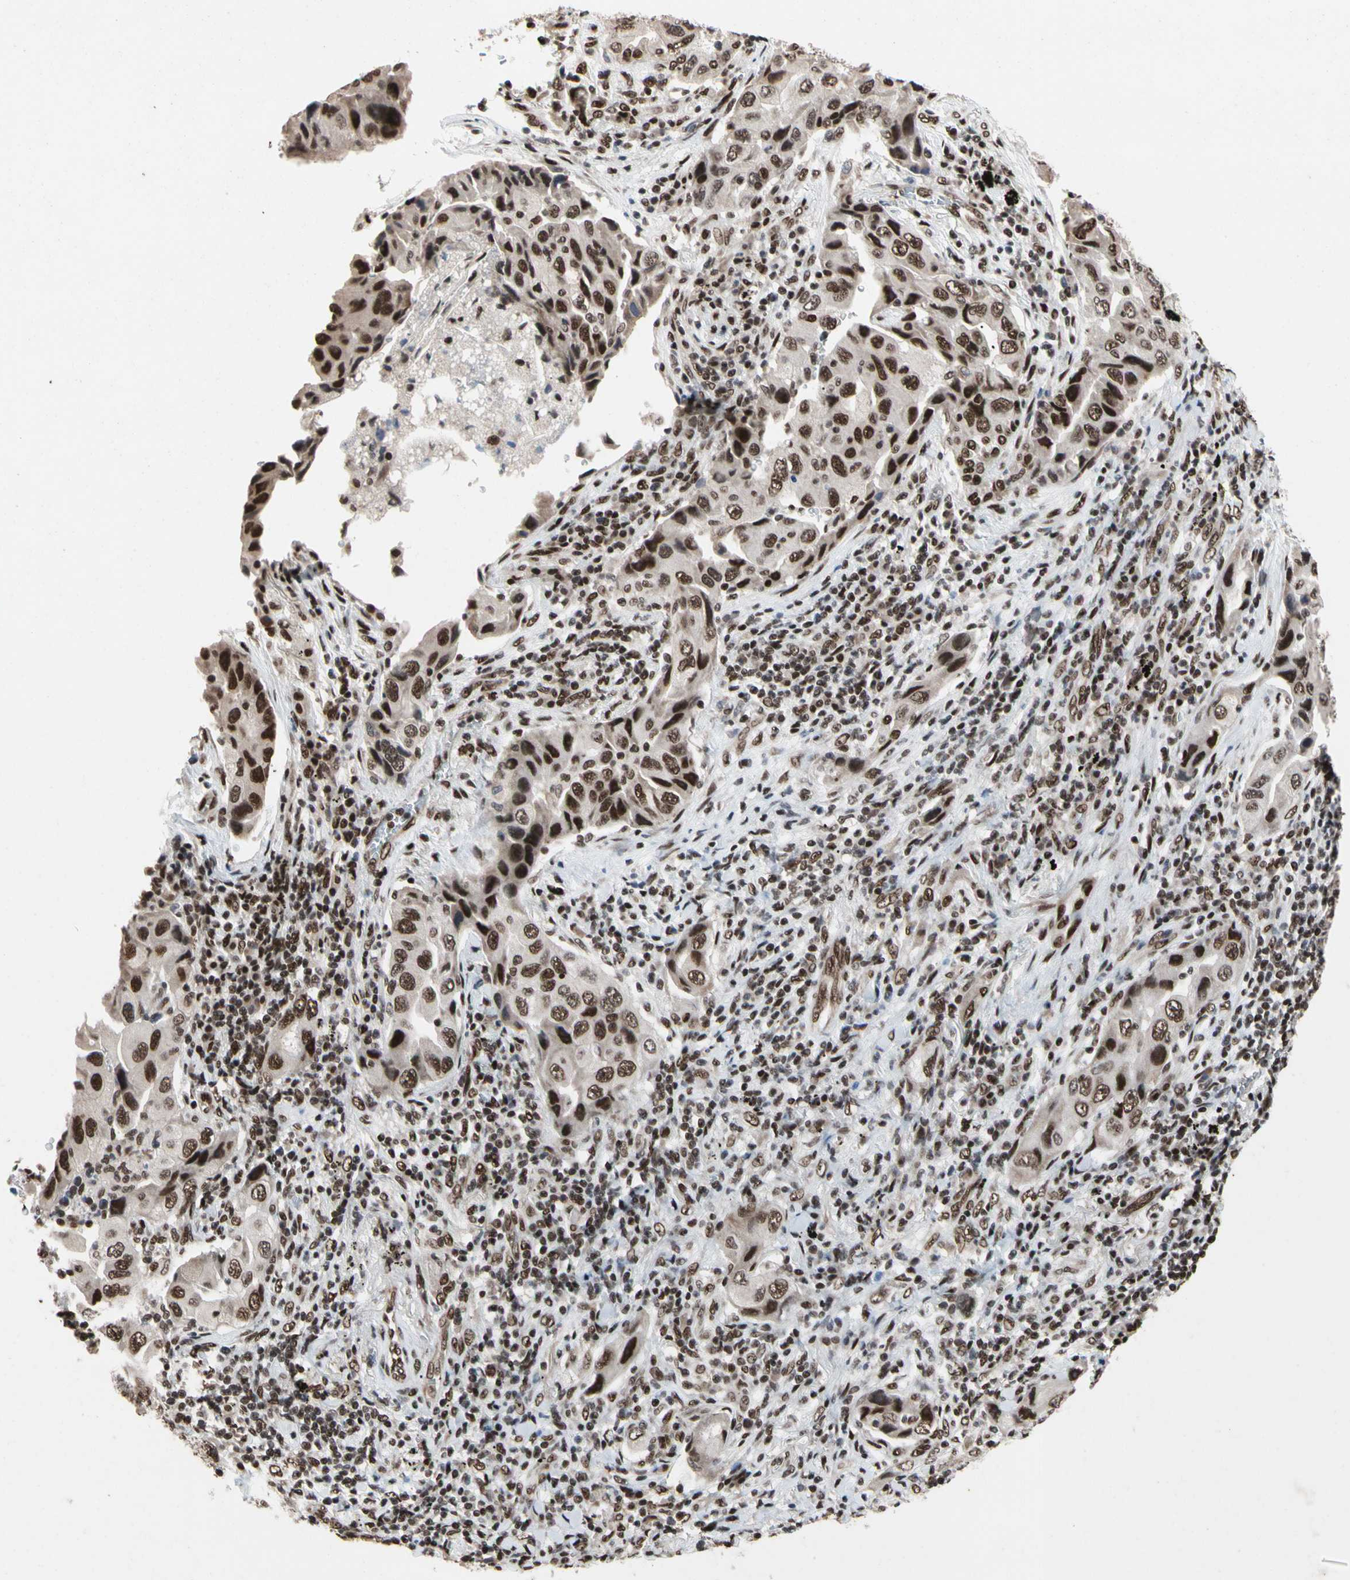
{"staining": {"intensity": "strong", "quantity": ">75%", "location": "nuclear"}, "tissue": "lung cancer", "cell_type": "Tumor cells", "image_type": "cancer", "snomed": [{"axis": "morphology", "description": "Adenocarcinoma, NOS"}, {"axis": "topography", "description": "Lung"}], "caption": "Protein expression by IHC shows strong nuclear staining in about >75% of tumor cells in lung adenocarcinoma. The protein of interest is shown in brown color, while the nuclei are stained blue.", "gene": "FAM98B", "patient": {"sex": "female", "age": 65}}